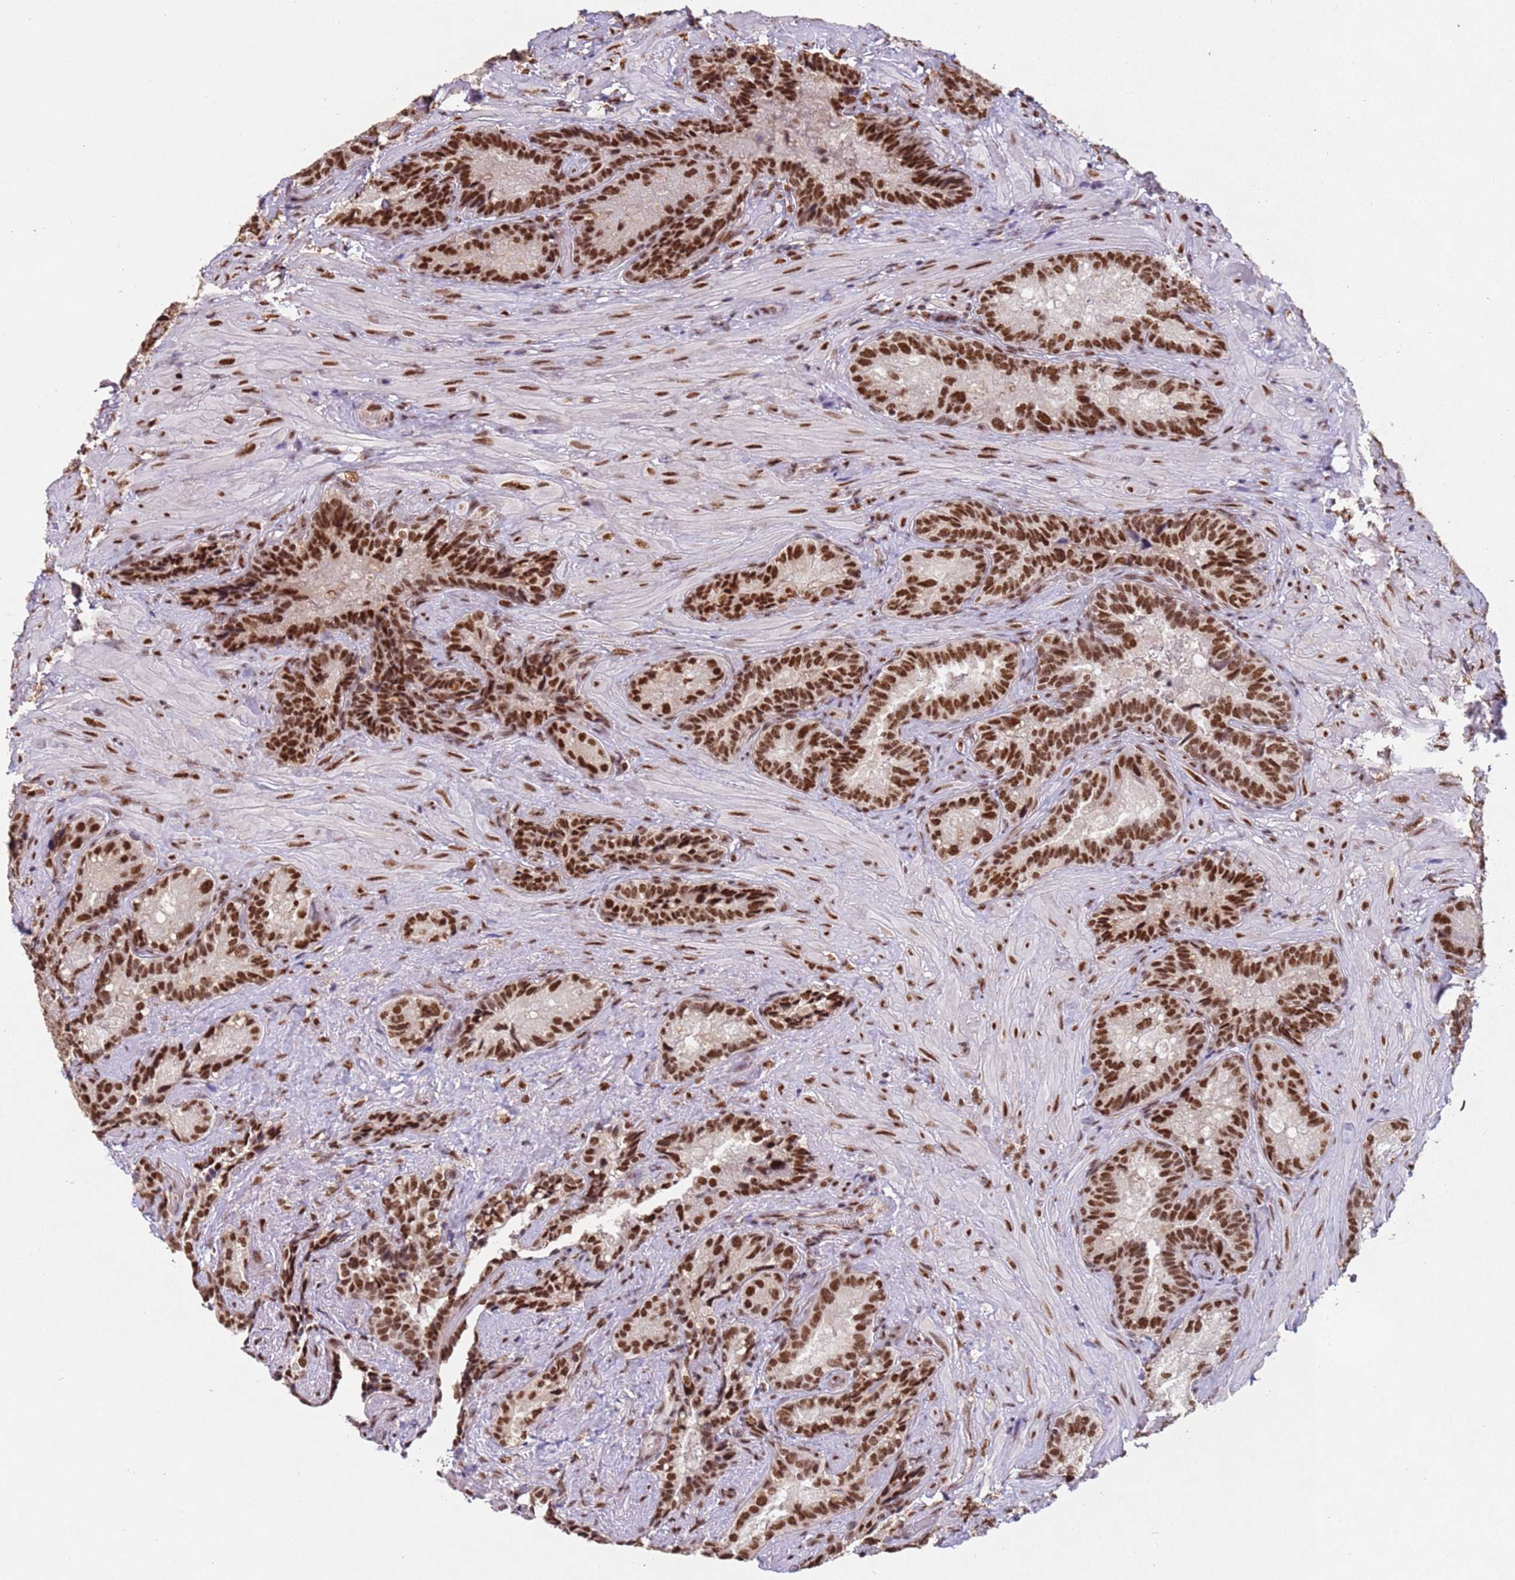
{"staining": {"intensity": "strong", "quantity": ">75%", "location": "nuclear"}, "tissue": "seminal vesicle", "cell_type": "Glandular cells", "image_type": "normal", "snomed": [{"axis": "morphology", "description": "Normal tissue, NOS"}, {"axis": "topography", "description": "Seminal veicle"}], "caption": "Unremarkable seminal vesicle displays strong nuclear staining in about >75% of glandular cells Nuclei are stained in blue..", "gene": "ESF1", "patient": {"sex": "male", "age": 62}}